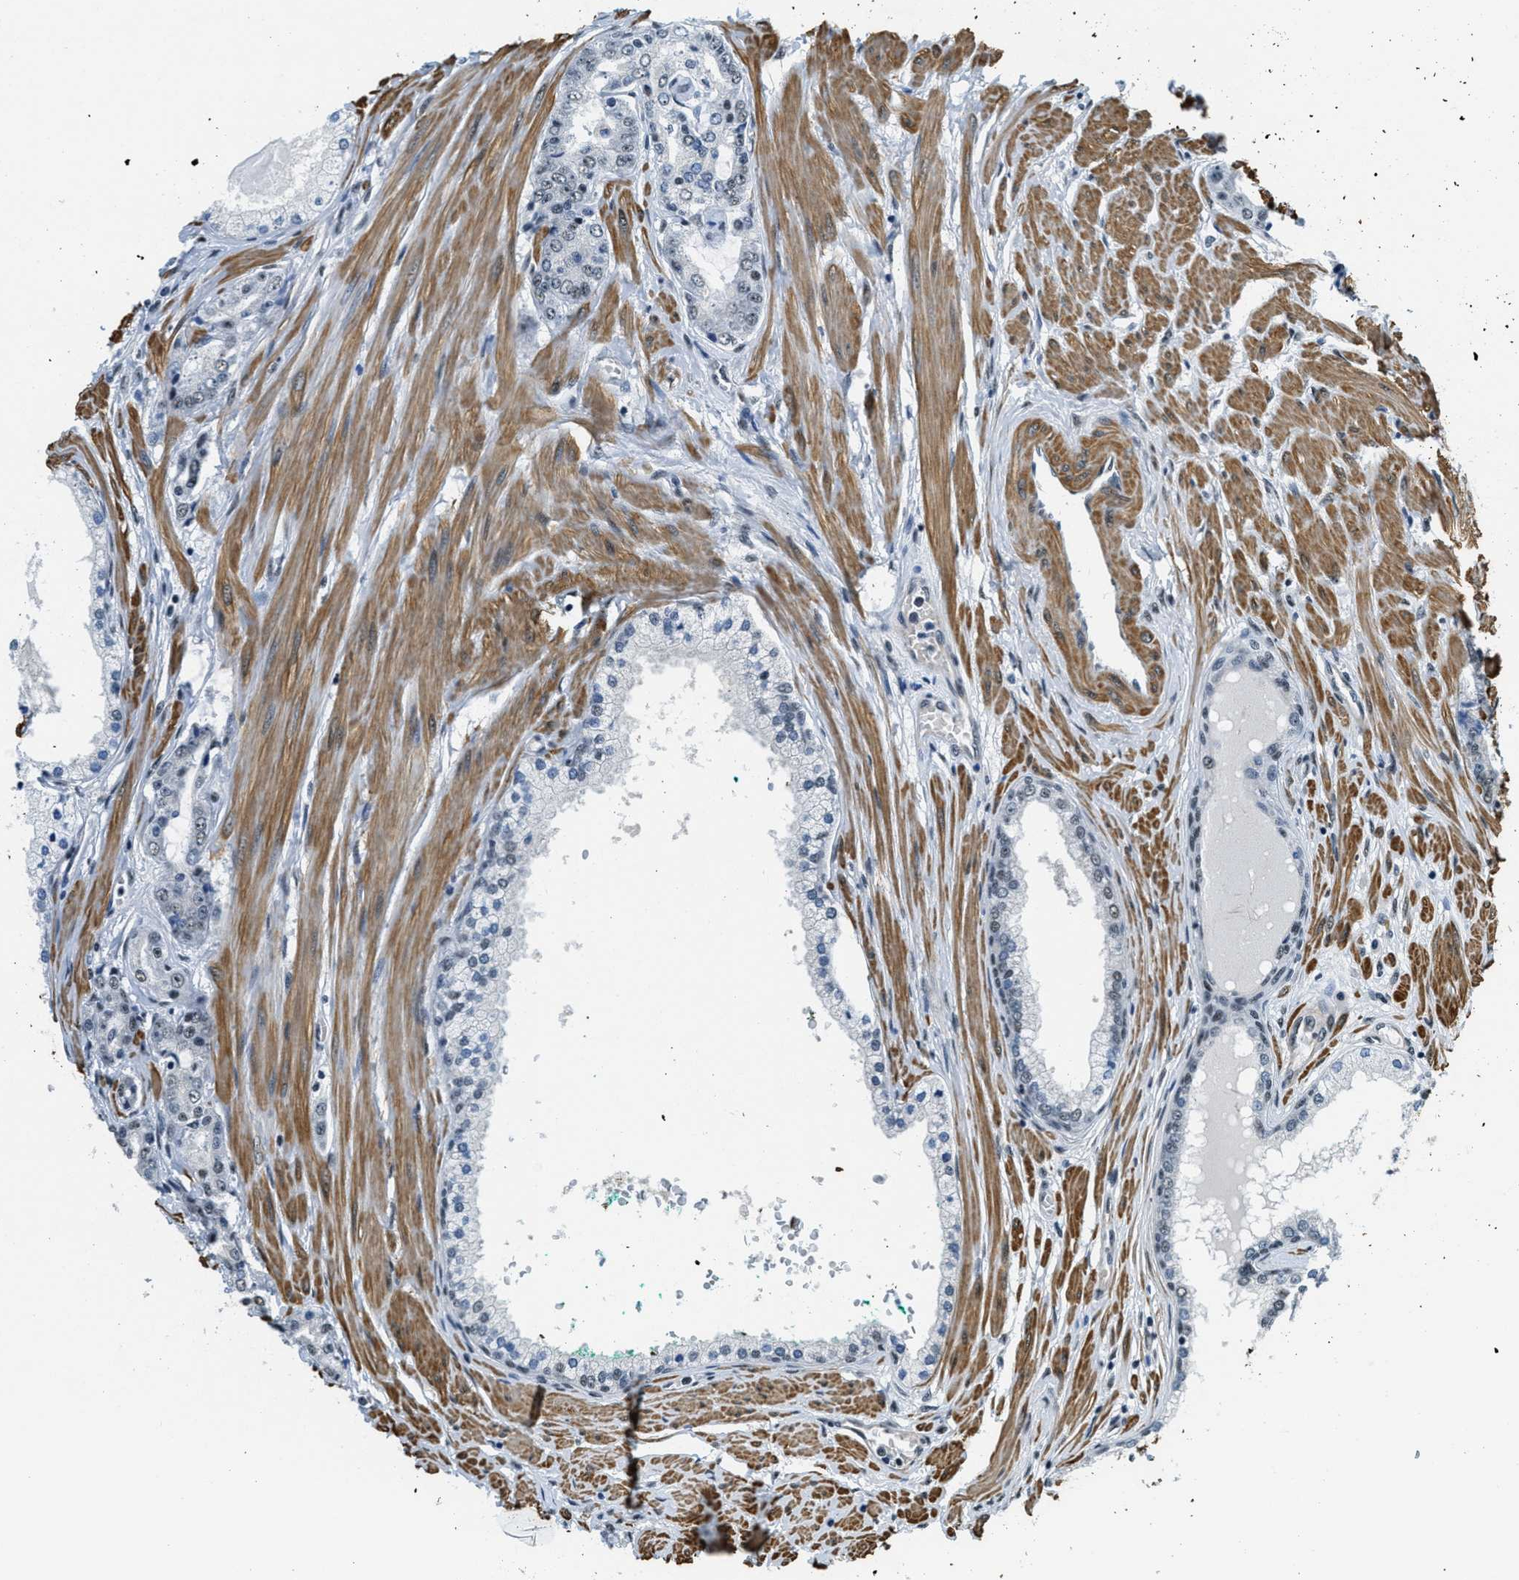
{"staining": {"intensity": "weak", "quantity": "<25%", "location": "nuclear"}, "tissue": "prostate cancer", "cell_type": "Tumor cells", "image_type": "cancer", "snomed": [{"axis": "morphology", "description": "Adenocarcinoma, Low grade"}, {"axis": "topography", "description": "Prostate"}], "caption": "This is an IHC histopathology image of adenocarcinoma (low-grade) (prostate). There is no expression in tumor cells.", "gene": "CFAP36", "patient": {"sex": "male", "age": 63}}